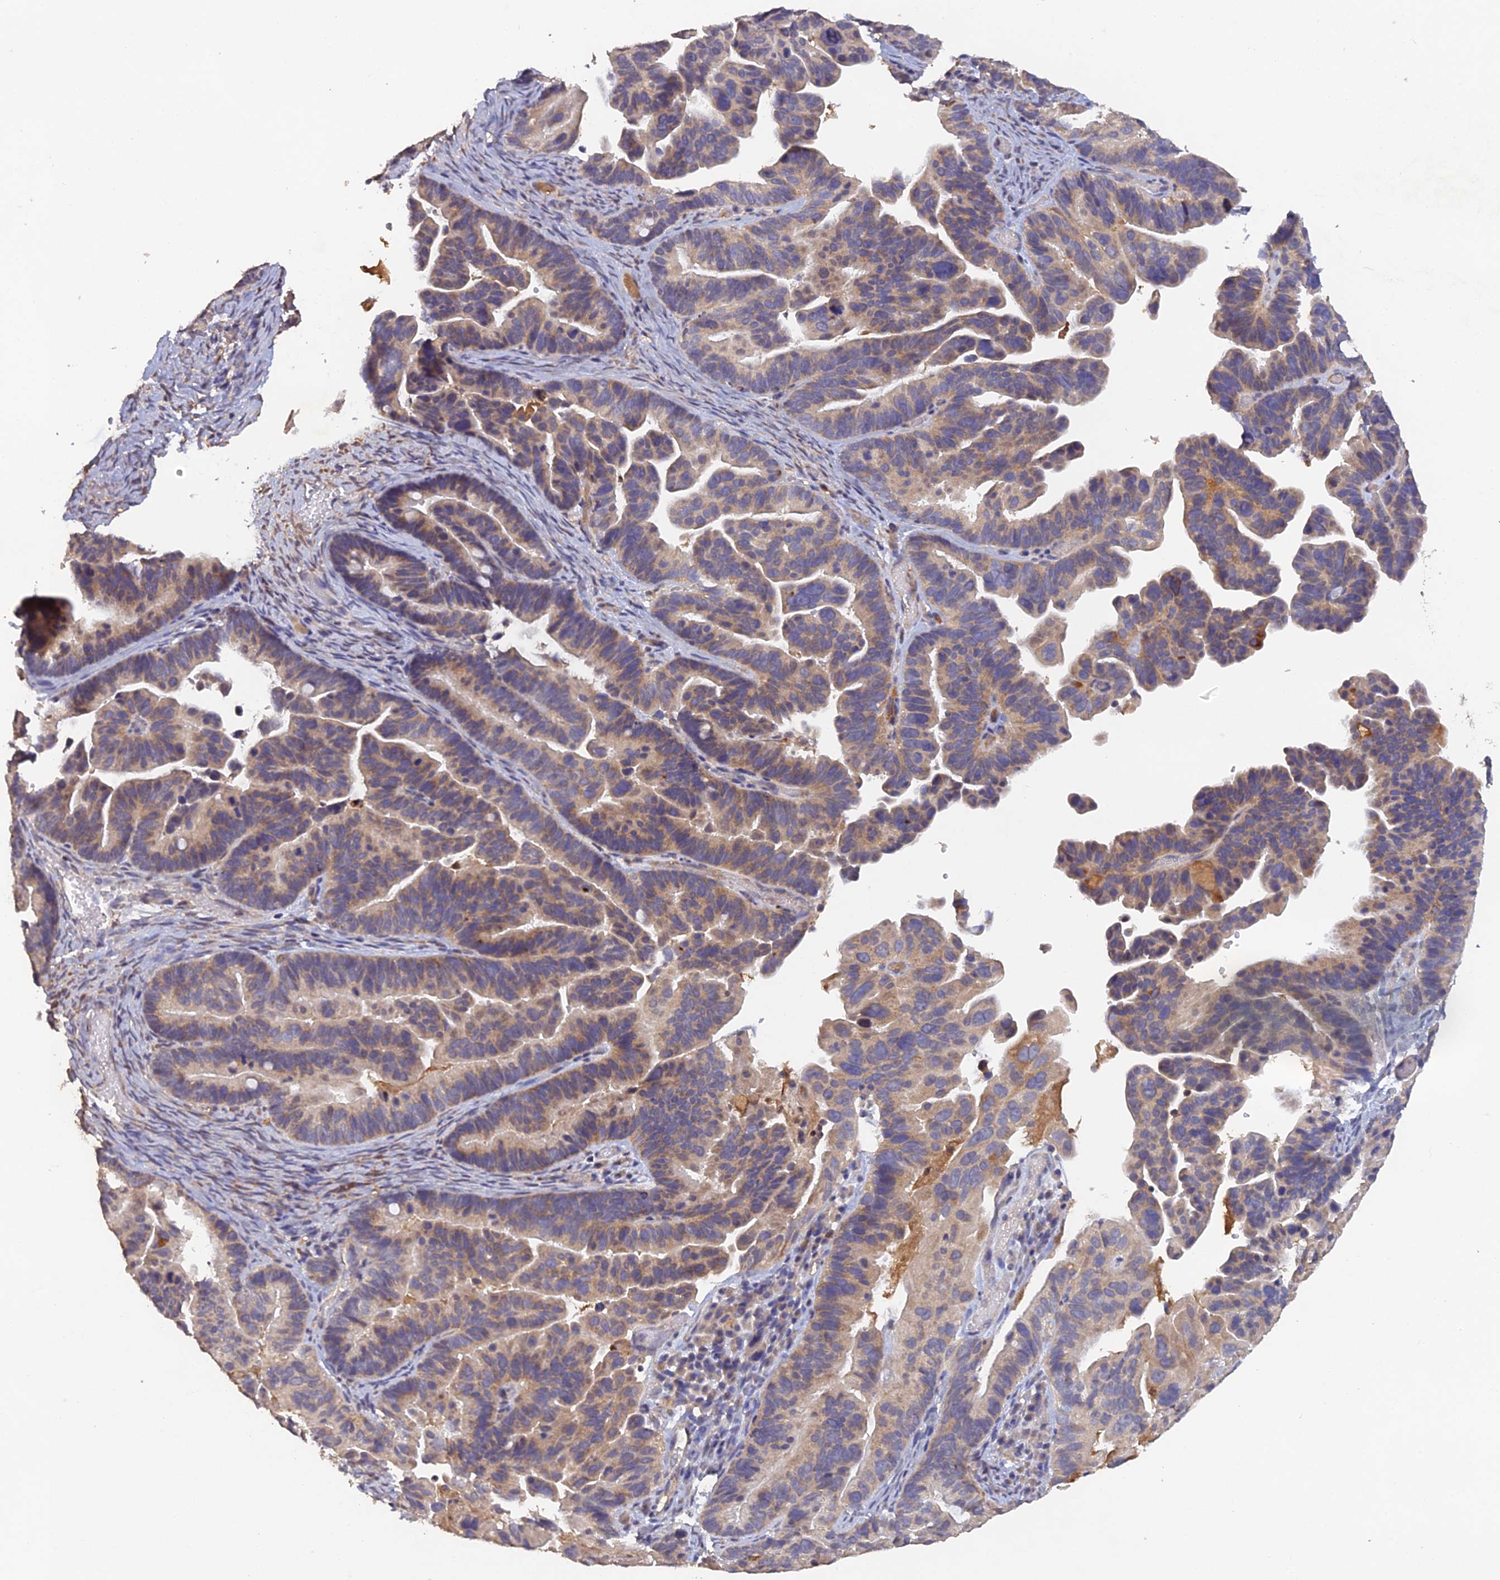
{"staining": {"intensity": "weak", "quantity": "25%-75%", "location": "cytoplasmic/membranous"}, "tissue": "ovarian cancer", "cell_type": "Tumor cells", "image_type": "cancer", "snomed": [{"axis": "morphology", "description": "Cystadenocarcinoma, serous, NOS"}, {"axis": "topography", "description": "Ovary"}], "caption": "An IHC histopathology image of neoplastic tissue is shown. Protein staining in brown shows weak cytoplasmic/membranous positivity in serous cystadenocarcinoma (ovarian) within tumor cells.", "gene": "SLC39A13", "patient": {"sex": "female", "age": 56}}